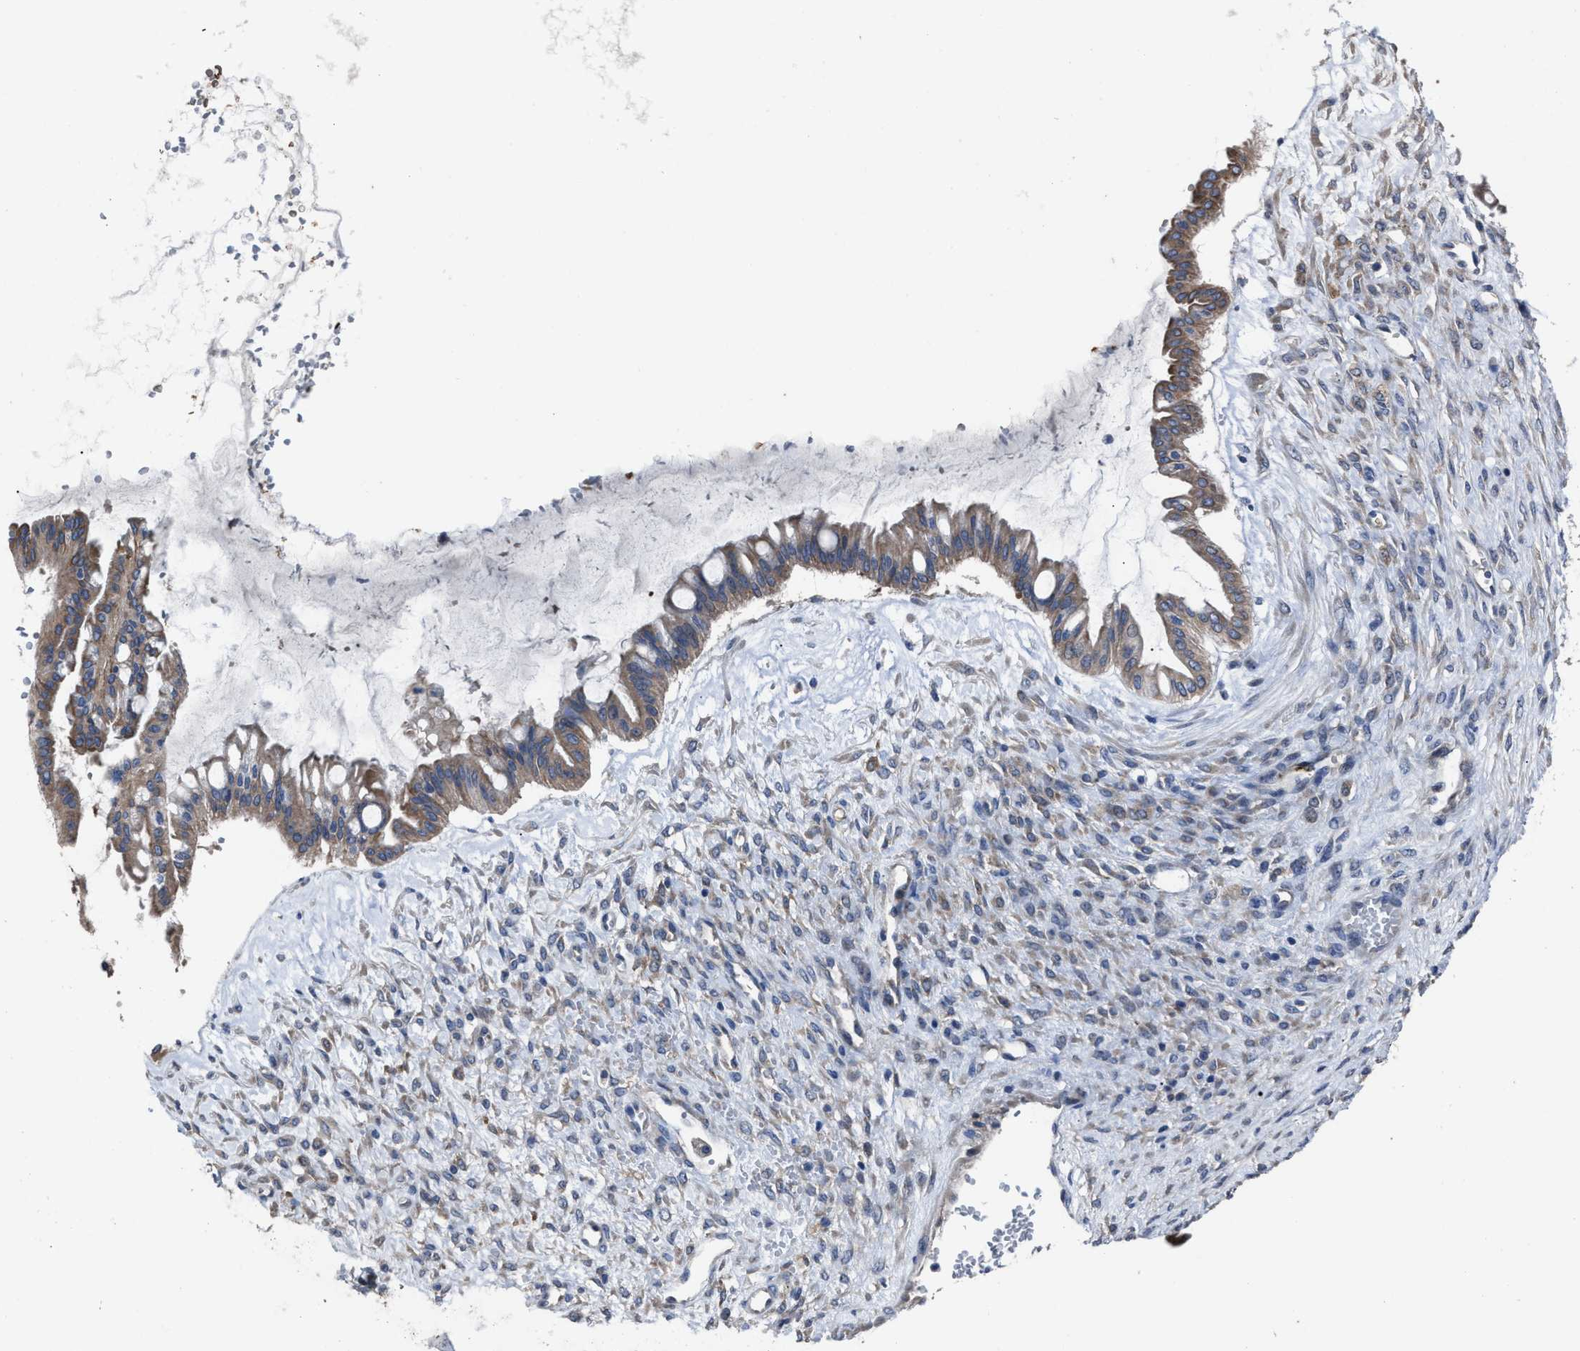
{"staining": {"intensity": "weak", "quantity": ">75%", "location": "cytoplasmic/membranous"}, "tissue": "ovarian cancer", "cell_type": "Tumor cells", "image_type": "cancer", "snomed": [{"axis": "morphology", "description": "Cystadenocarcinoma, mucinous, NOS"}, {"axis": "topography", "description": "Ovary"}], "caption": "Human ovarian cancer stained with a protein marker shows weak staining in tumor cells.", "gene": "UPF1", "patient": {"sex": "female", "age": 73}}